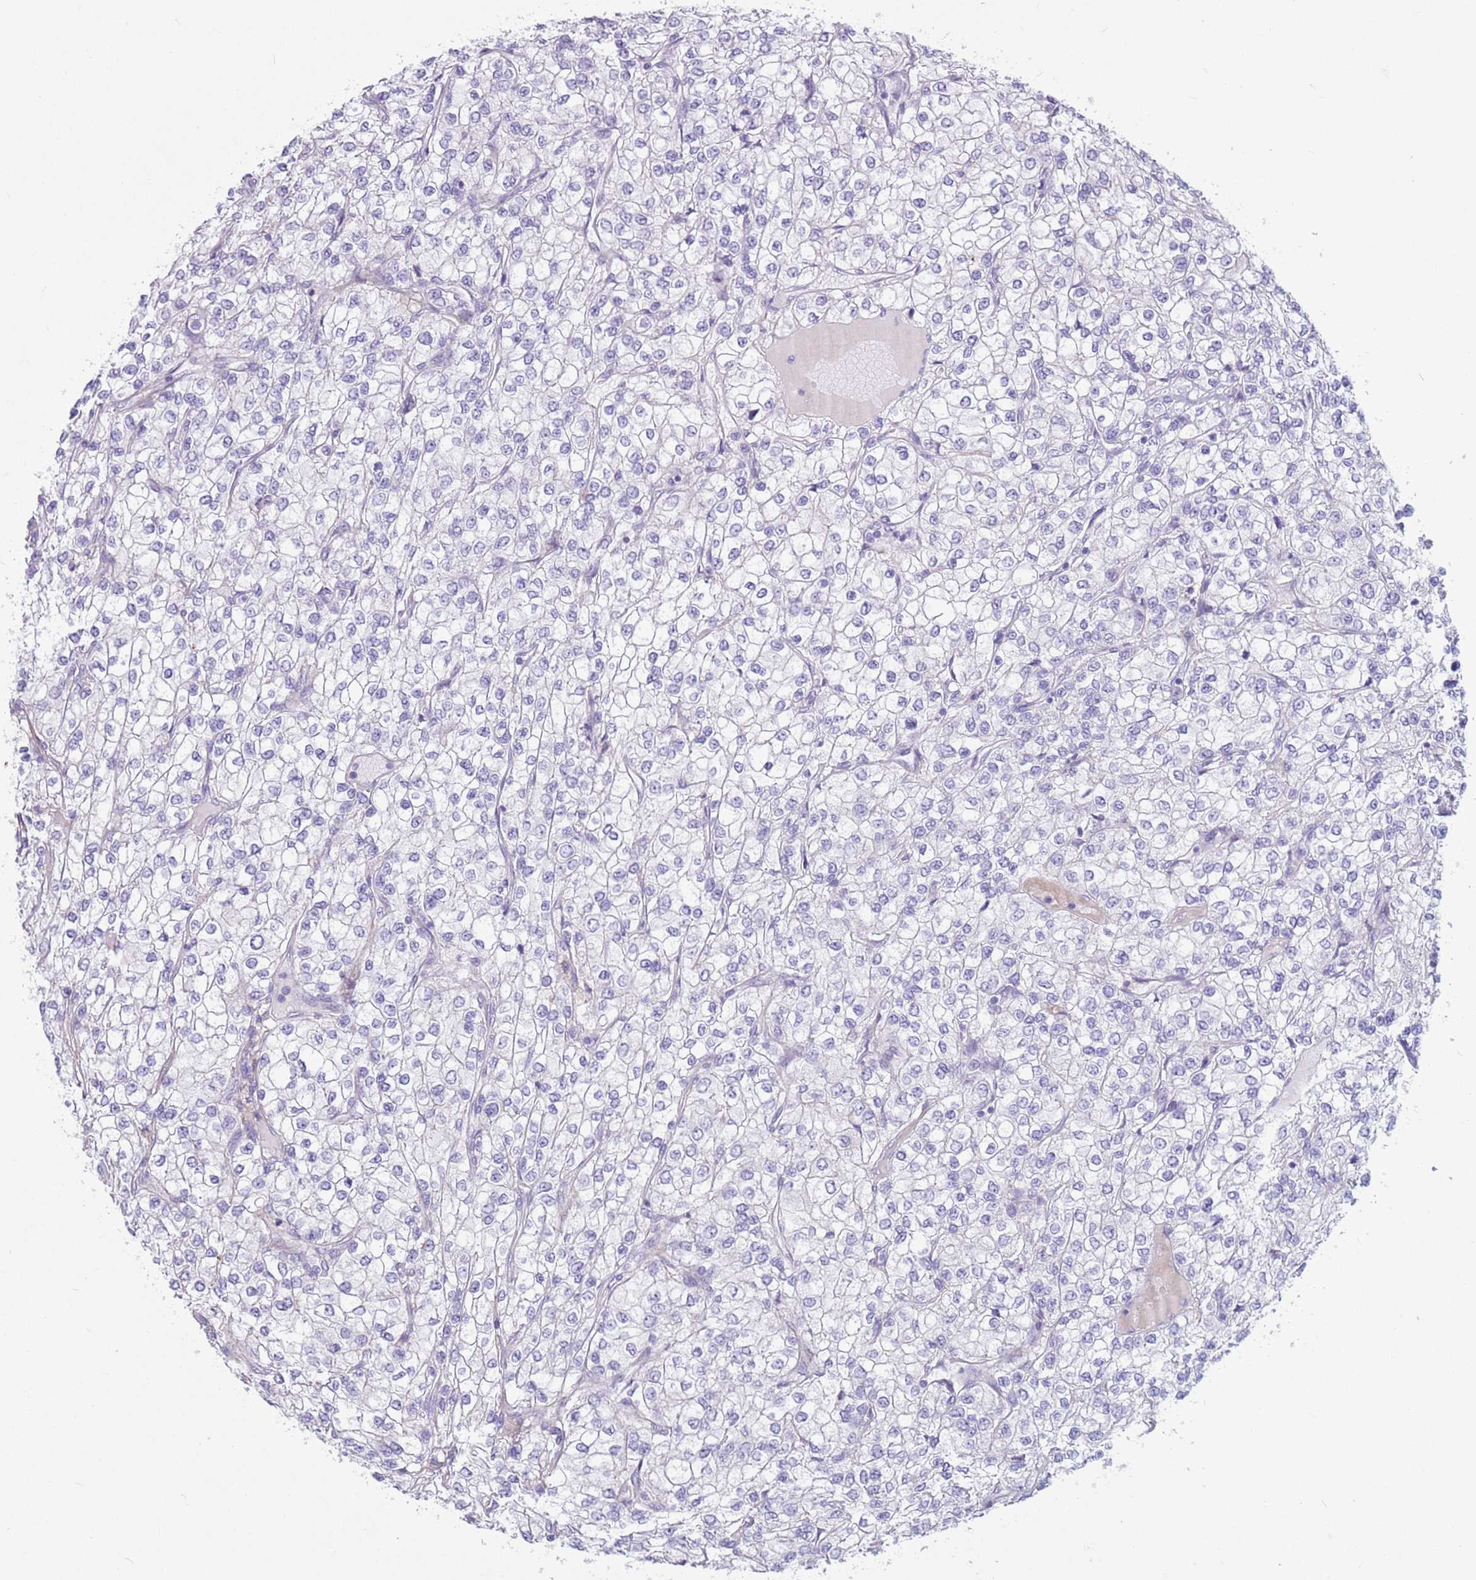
{"staining": {"intensity": "negative", "quantity": "none", "location": "none"}, "tissue": "renal cancer", "cell_type": "Tumor cells", "image_type": "cancer", "snomed": [{"axis": "morphology", "description": "Adenocarcinoma, NOS"}, {"axis": "topography", "description": "Kidney"}], "caption": "Immunohistochemistry micrograph of neoplastic tissue: renal cancer stained with DAB (3,3'-diaminobenzidine) displays no significant protein positivity in tumor cells.", "gene": "SNX6", "patient": {"sex": "male", "age": 80}}